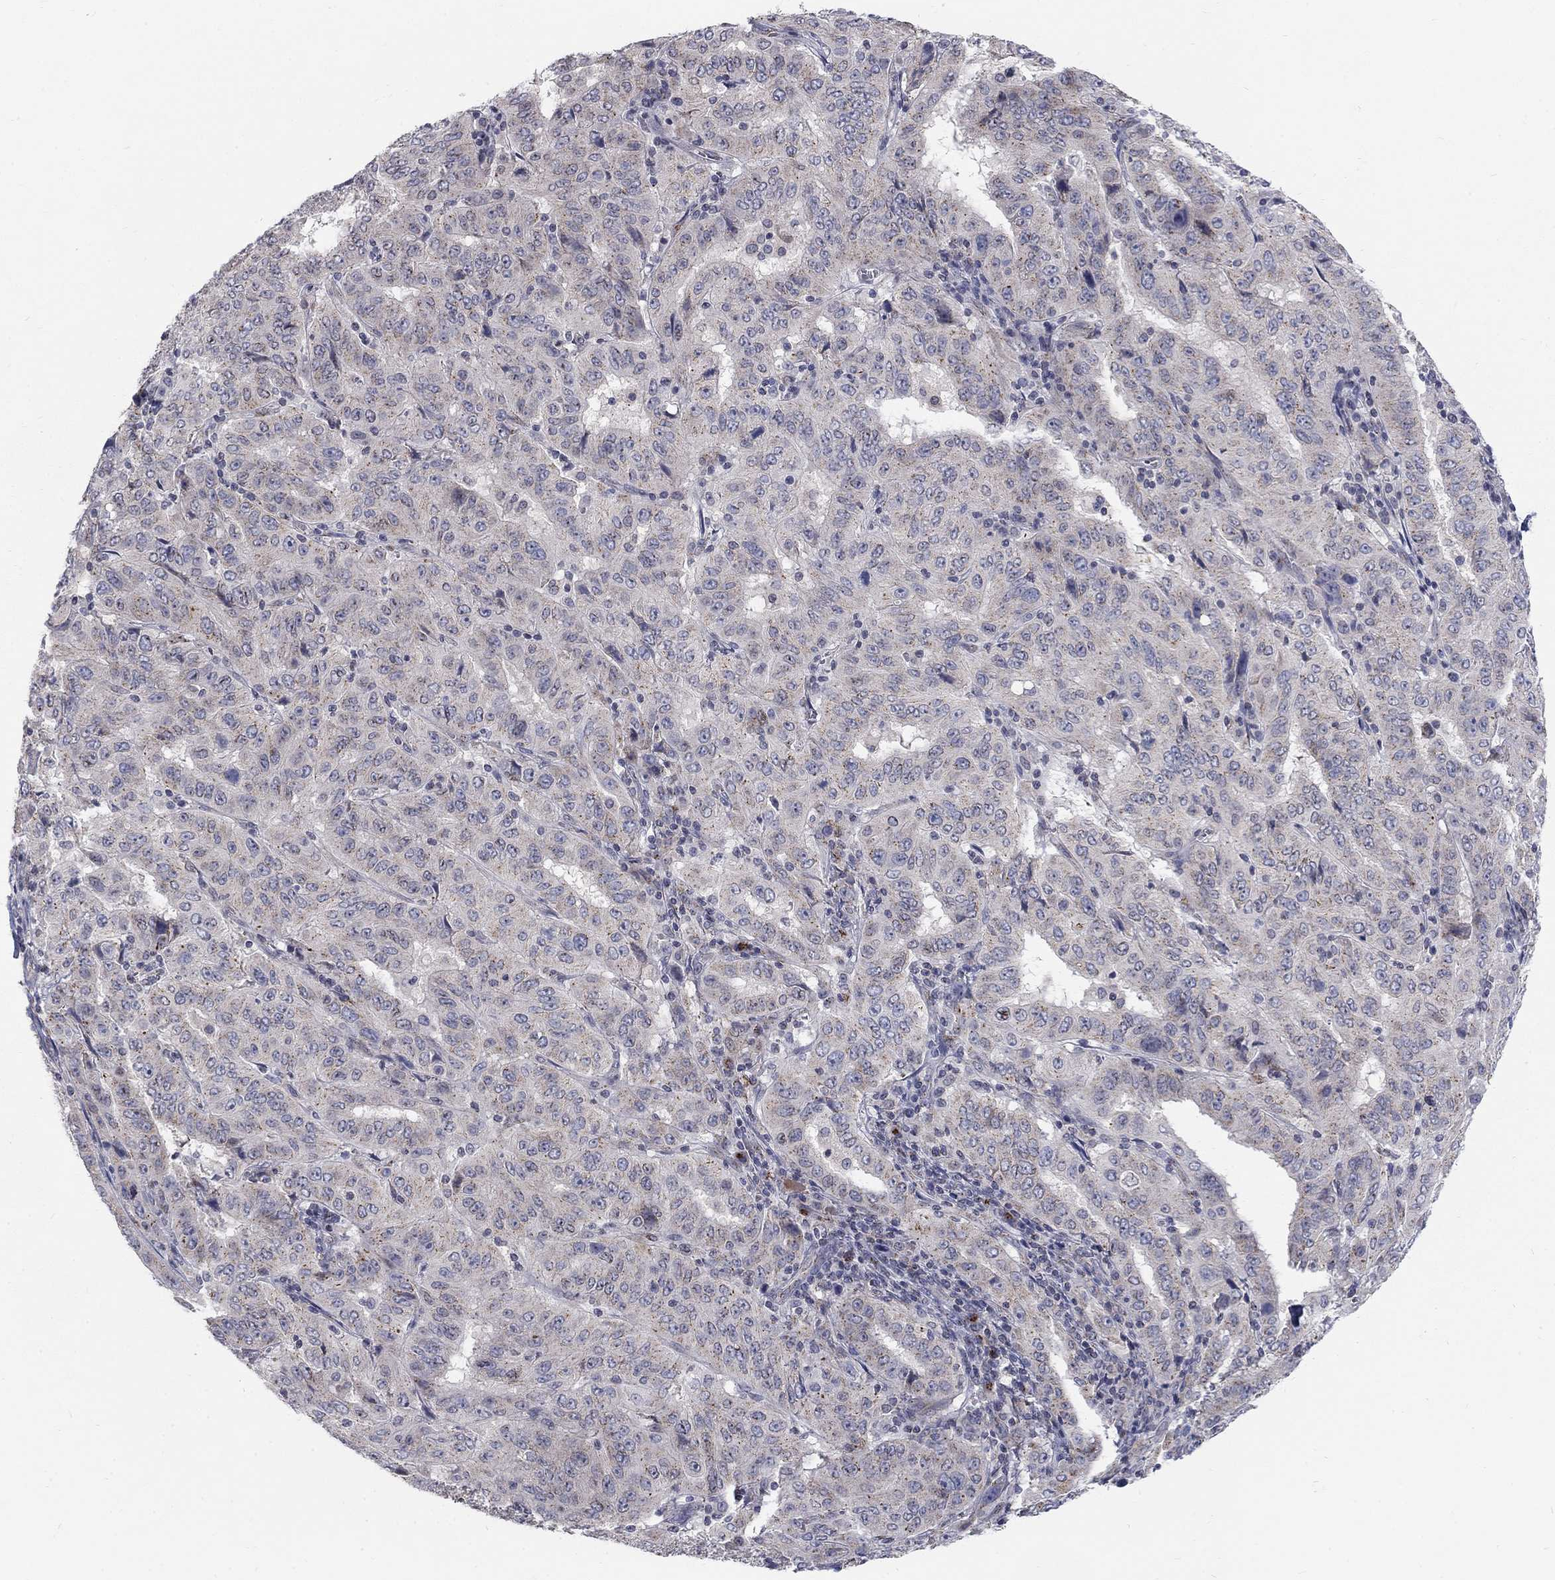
{"staining": {"intensity": "moderate", "quantity": "<25%", "location": "cytoplasmic/membranous"}, "tissue": "pancreatic cancer", "cell_type": "Tumor cells", "image_type": "cancer", "snomed": [{"axis": "morphology", "description": "Adenocarcinoma, NOS"}, {"axis": "topography", "description": "Pancreas"}], "caption": "Adenocarcinoma (pancreatic) stained with a brown dye displays moderate cytoplasmic/membranous positive staining in about <25% of tumor cells.", "gene": "PANK3", "patient": {"sex": "male", "age": 63}}